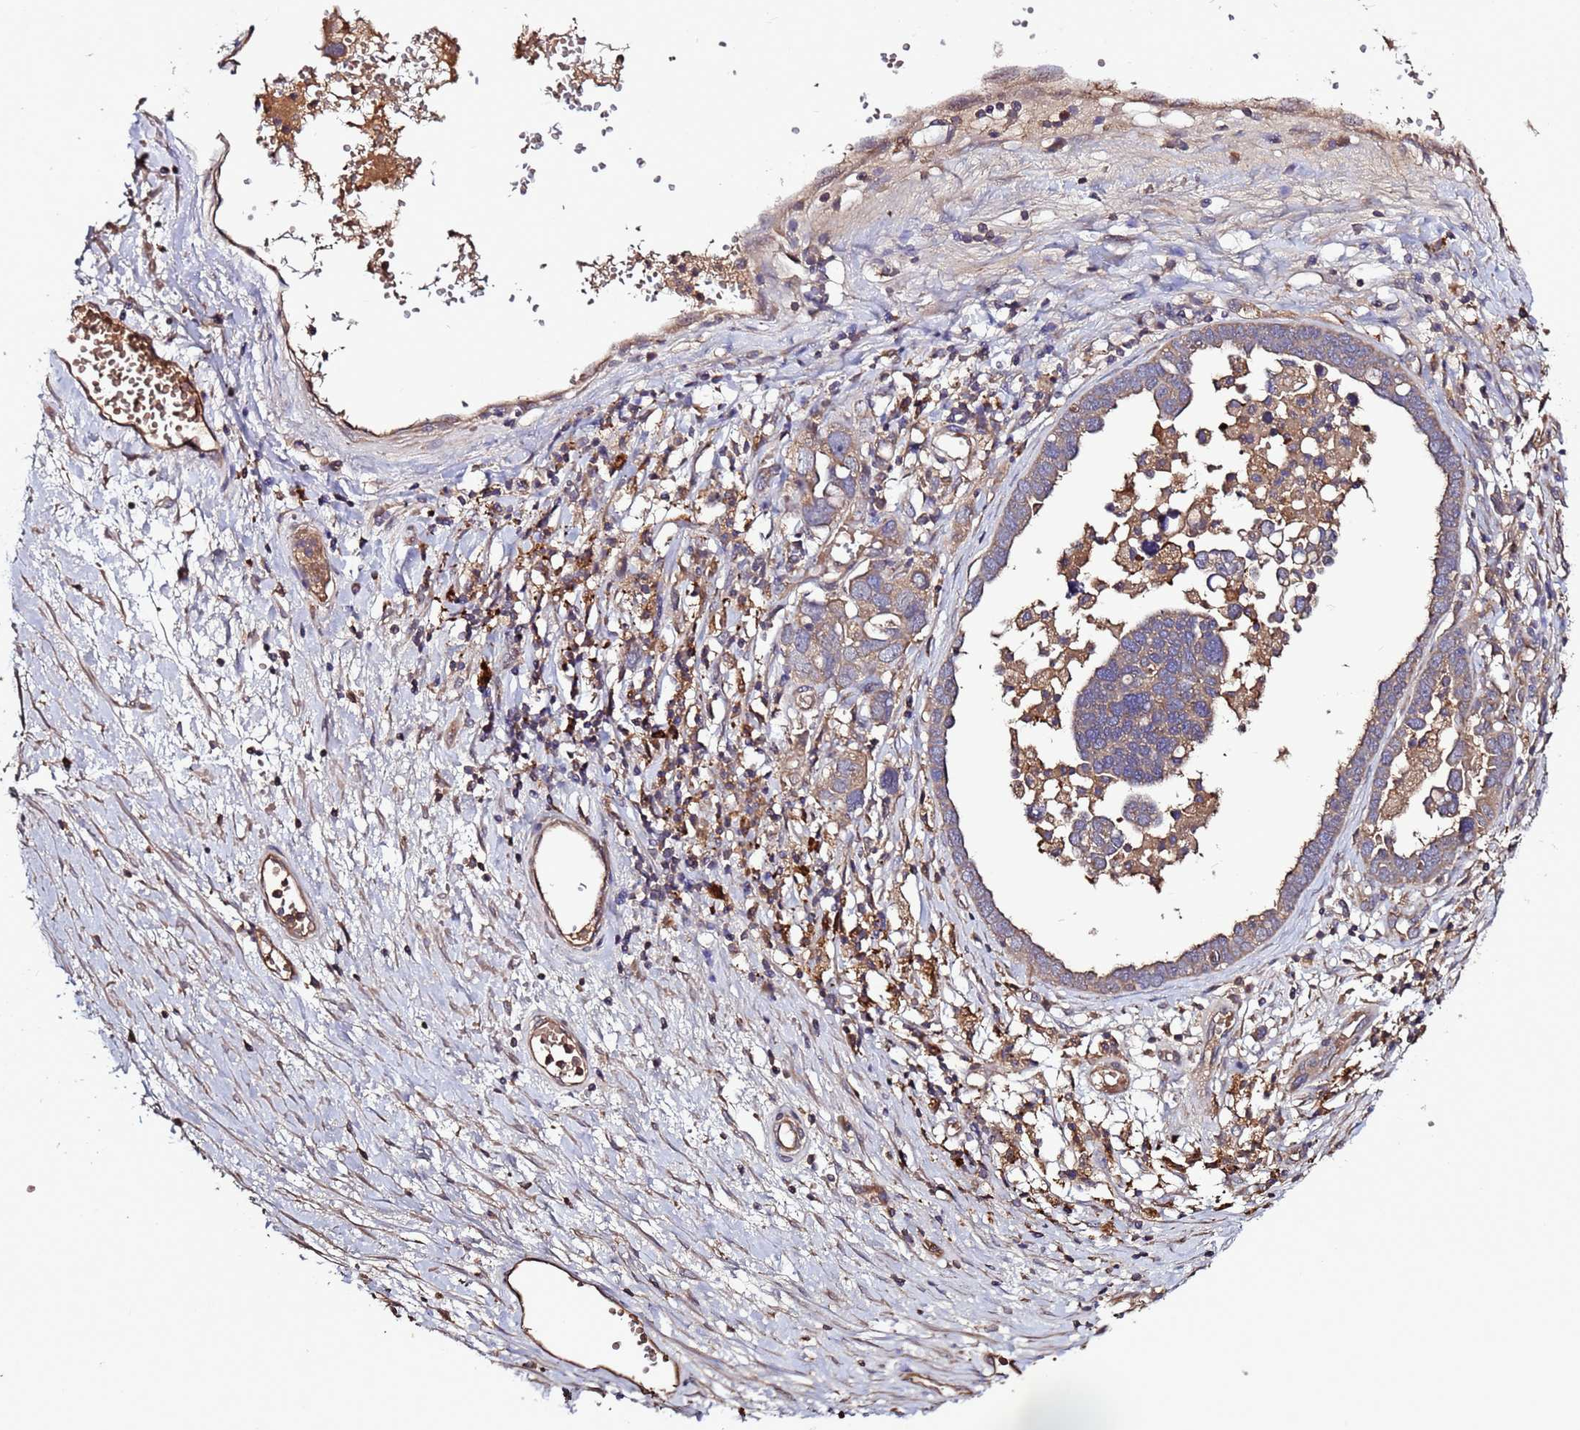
{"staining": {"intensity": "weak", "quantity": "25%-75%", "location": "cytoplasmic/membranous"}, "tissue": "ovarian cancer", "cell_type": "Tumor cells", "image_type": "cancer", "snomed": [{"axis": "morphology", "description": "Cystadenocarcinoma, serous, NOS"}, {"axis": "topography", "description": "Ovary"}], "caption": "Protein expression analysis of serous cystadenocarcinoma (ovarian) demonstrates weak cytoplasmic/membranous expression in about 25%-75% of tumor cells.", "gene": "RPS15A", "patient": {"sex": "female", "age": 54}}